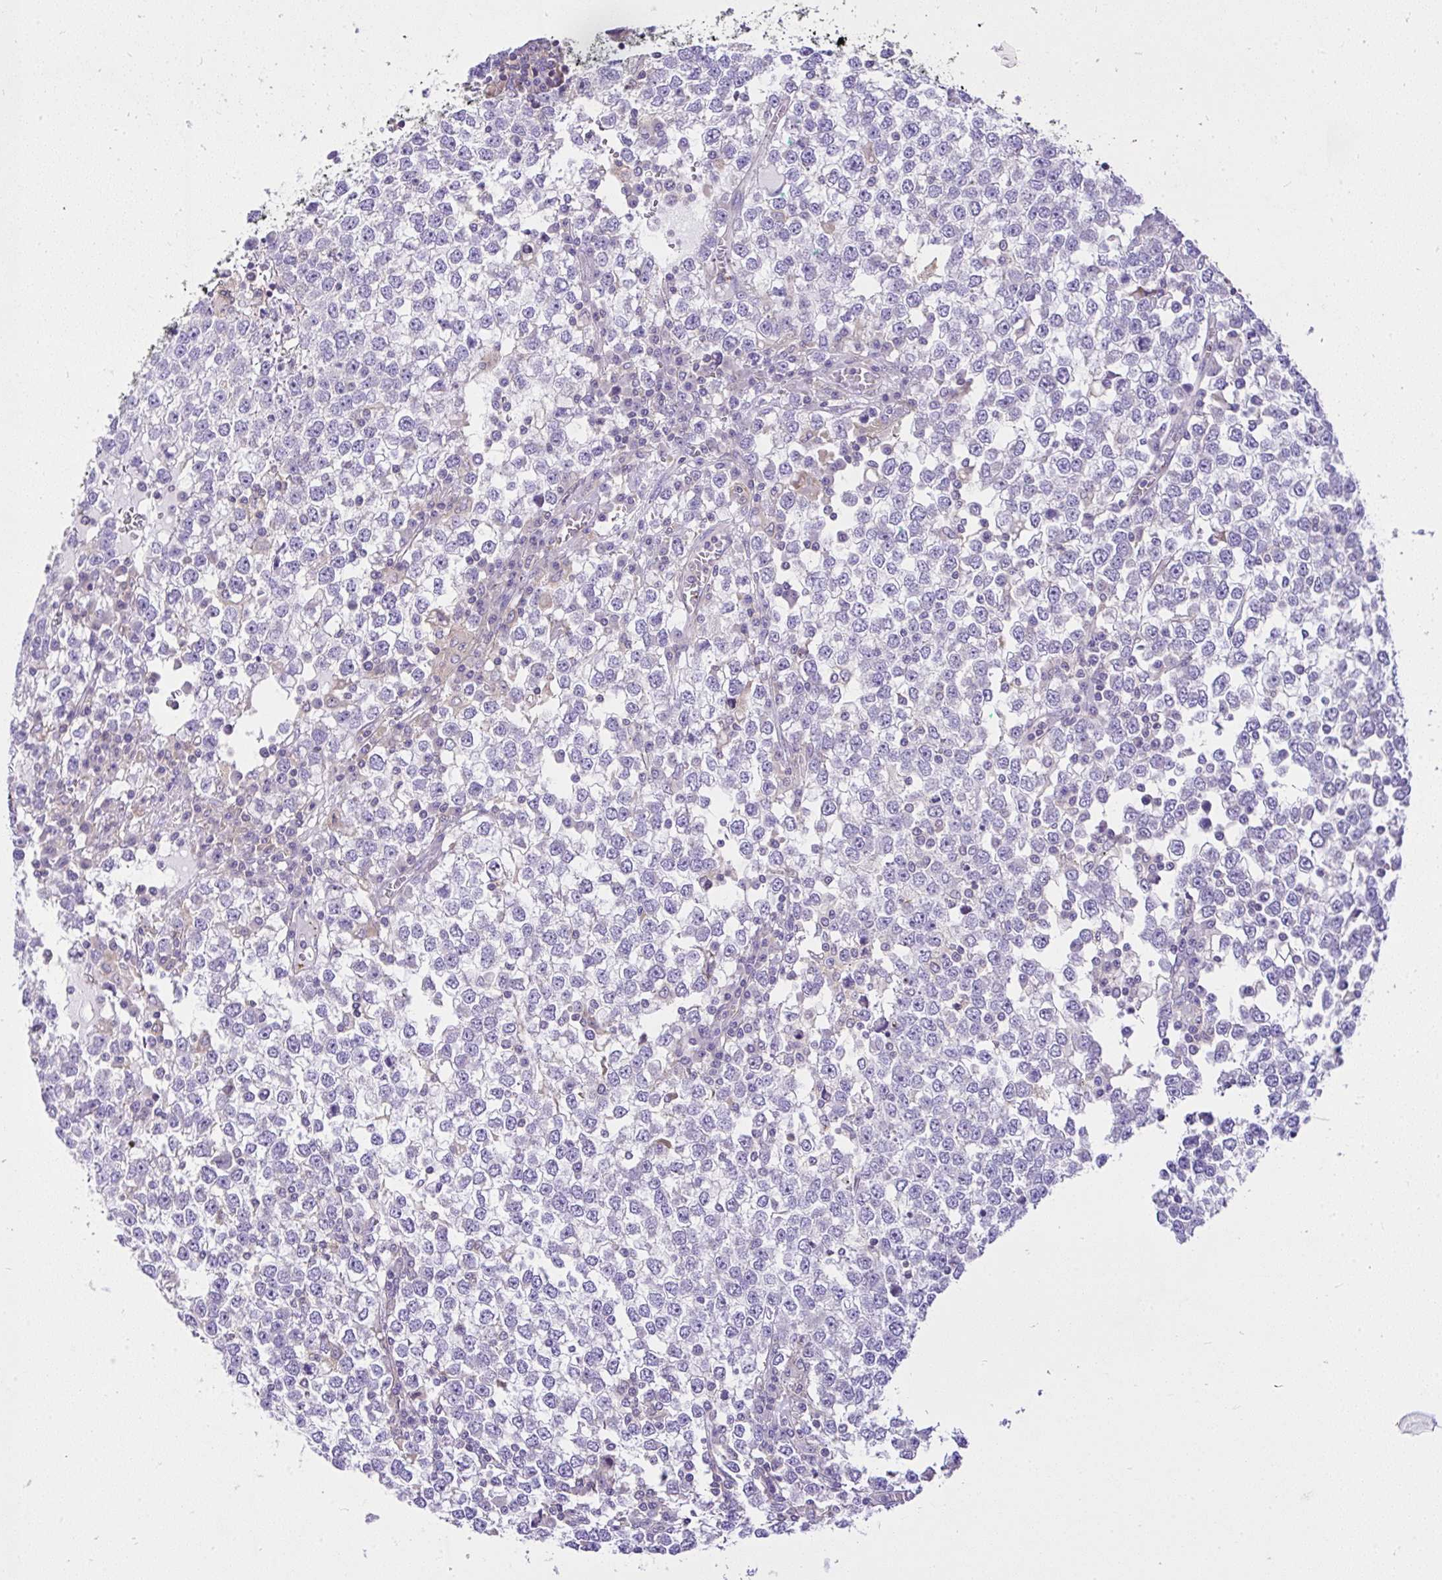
{"staining": {"intensity": "negative", "quantity": "none", "location": "none"}, "tissue": "testis cancer", "cell_type": "Tumor cells", "image_type": "cancer", "snomed": [{"axis": "morphology", "description": "Seminoma, NOS"}, {"axis": "topography", "description": "Testis"}], "caption": "Immunohistochemical staining of human testis cancer (seminoma) shows no significant positivity in tumor cells.", "gene": "CCDC142", "patient": {"sex": "male", "age": 65}}